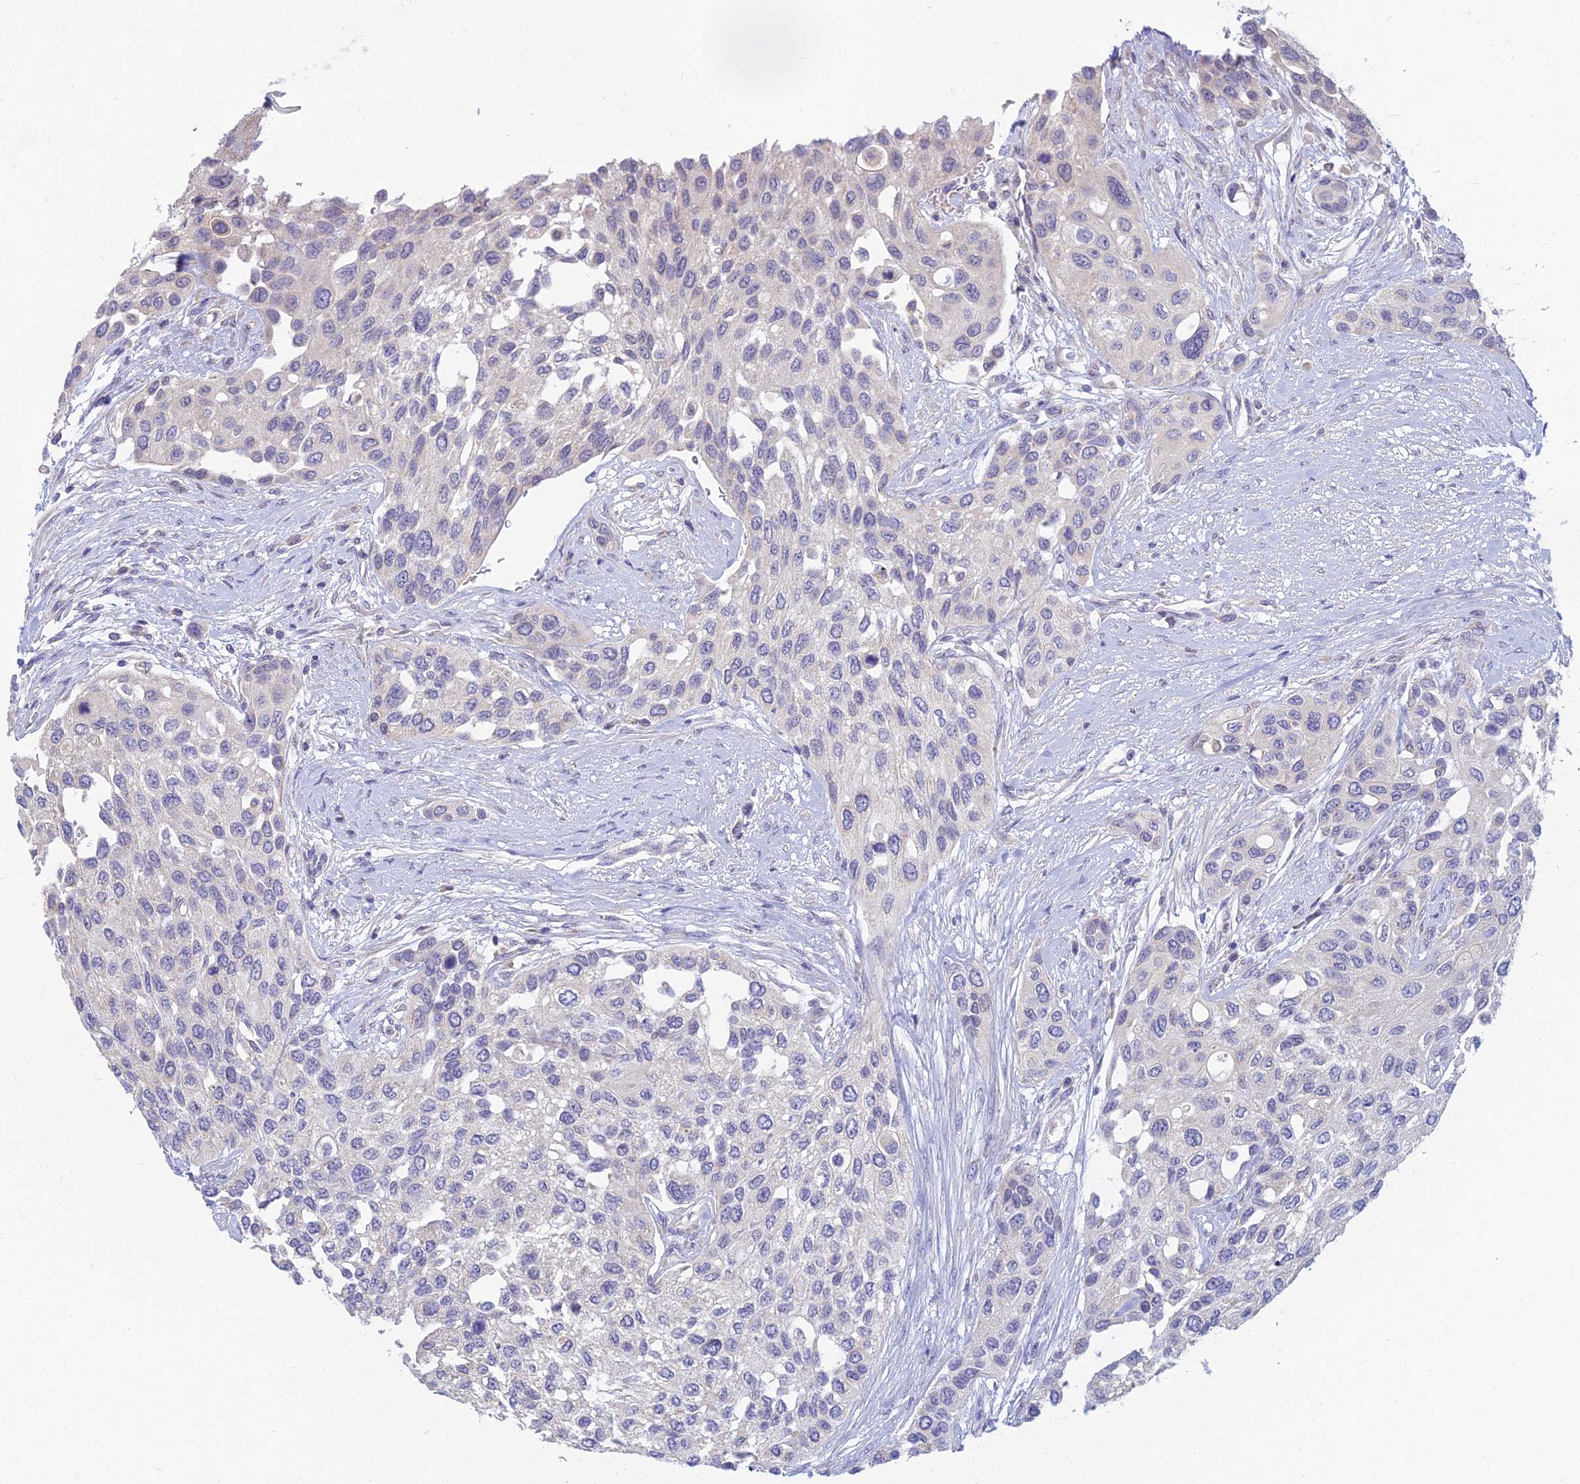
{"staining": {"intensity": "negative", "quantity": "none", "location": "none"}, "tissue": "urothelial cancer", "cell_type": "Tumor cells", "image_type": "cancer", "snomed": [{"axis": "morphology", "description": "Normal tissue, NOS"}, {"axis": "morphology", "description": "Urothelial carcinoma, High grade"}, {"axis": "topography", "description": "Vascular tissue"}, {"axis": "topography", "description": "Urinary bladder"}], "caption": "Tumor cells show no significant positivity in urothelial cancer. (Stains: DAB (3,3'-diaminobenzidine) immunohistochemistry with hematoxylin counter stain, Microscopy: brightfield microscopy at high magnification).", "gene": "CFAP206", "patient": {"sex": "female", "age": 56}}